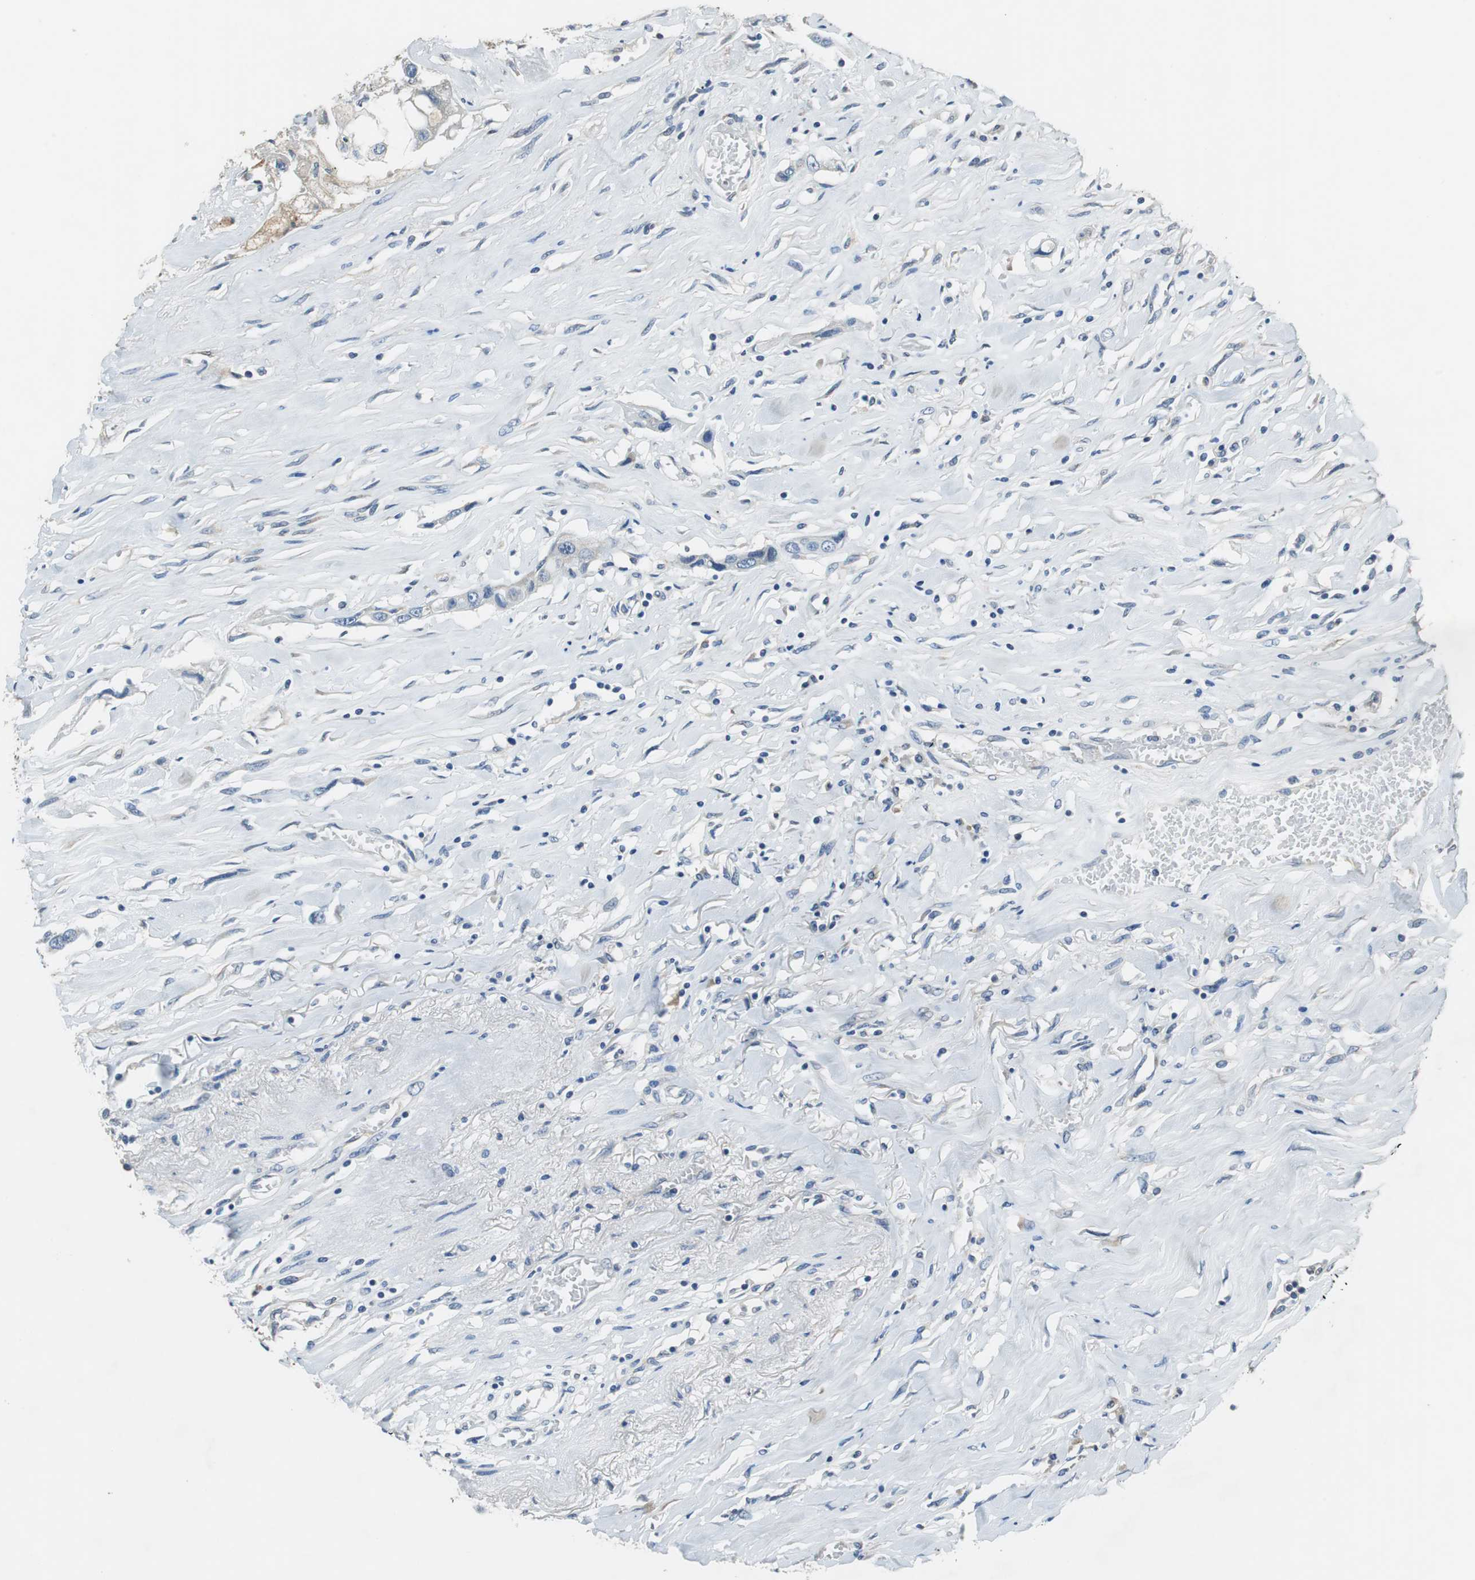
{"staining": {"intensity": "negative", "quantity": "none", "location": "none"}, "tissue": "lung cancer", "cell_type": "Tumor cells", "image_type": "cancer", "snomed": [{"axis": "morphology", "description": "Squamous cell carcinoma, NOS"}, {"axis": "topography", "description": "Lung"}], "caption": "Immunohistochemistry of human lung squamous cell carcinoma demonstrates no staining in tumor cells.", "gene": "ALDH4A1", "patient": {"sex": "male", "age": 71}}